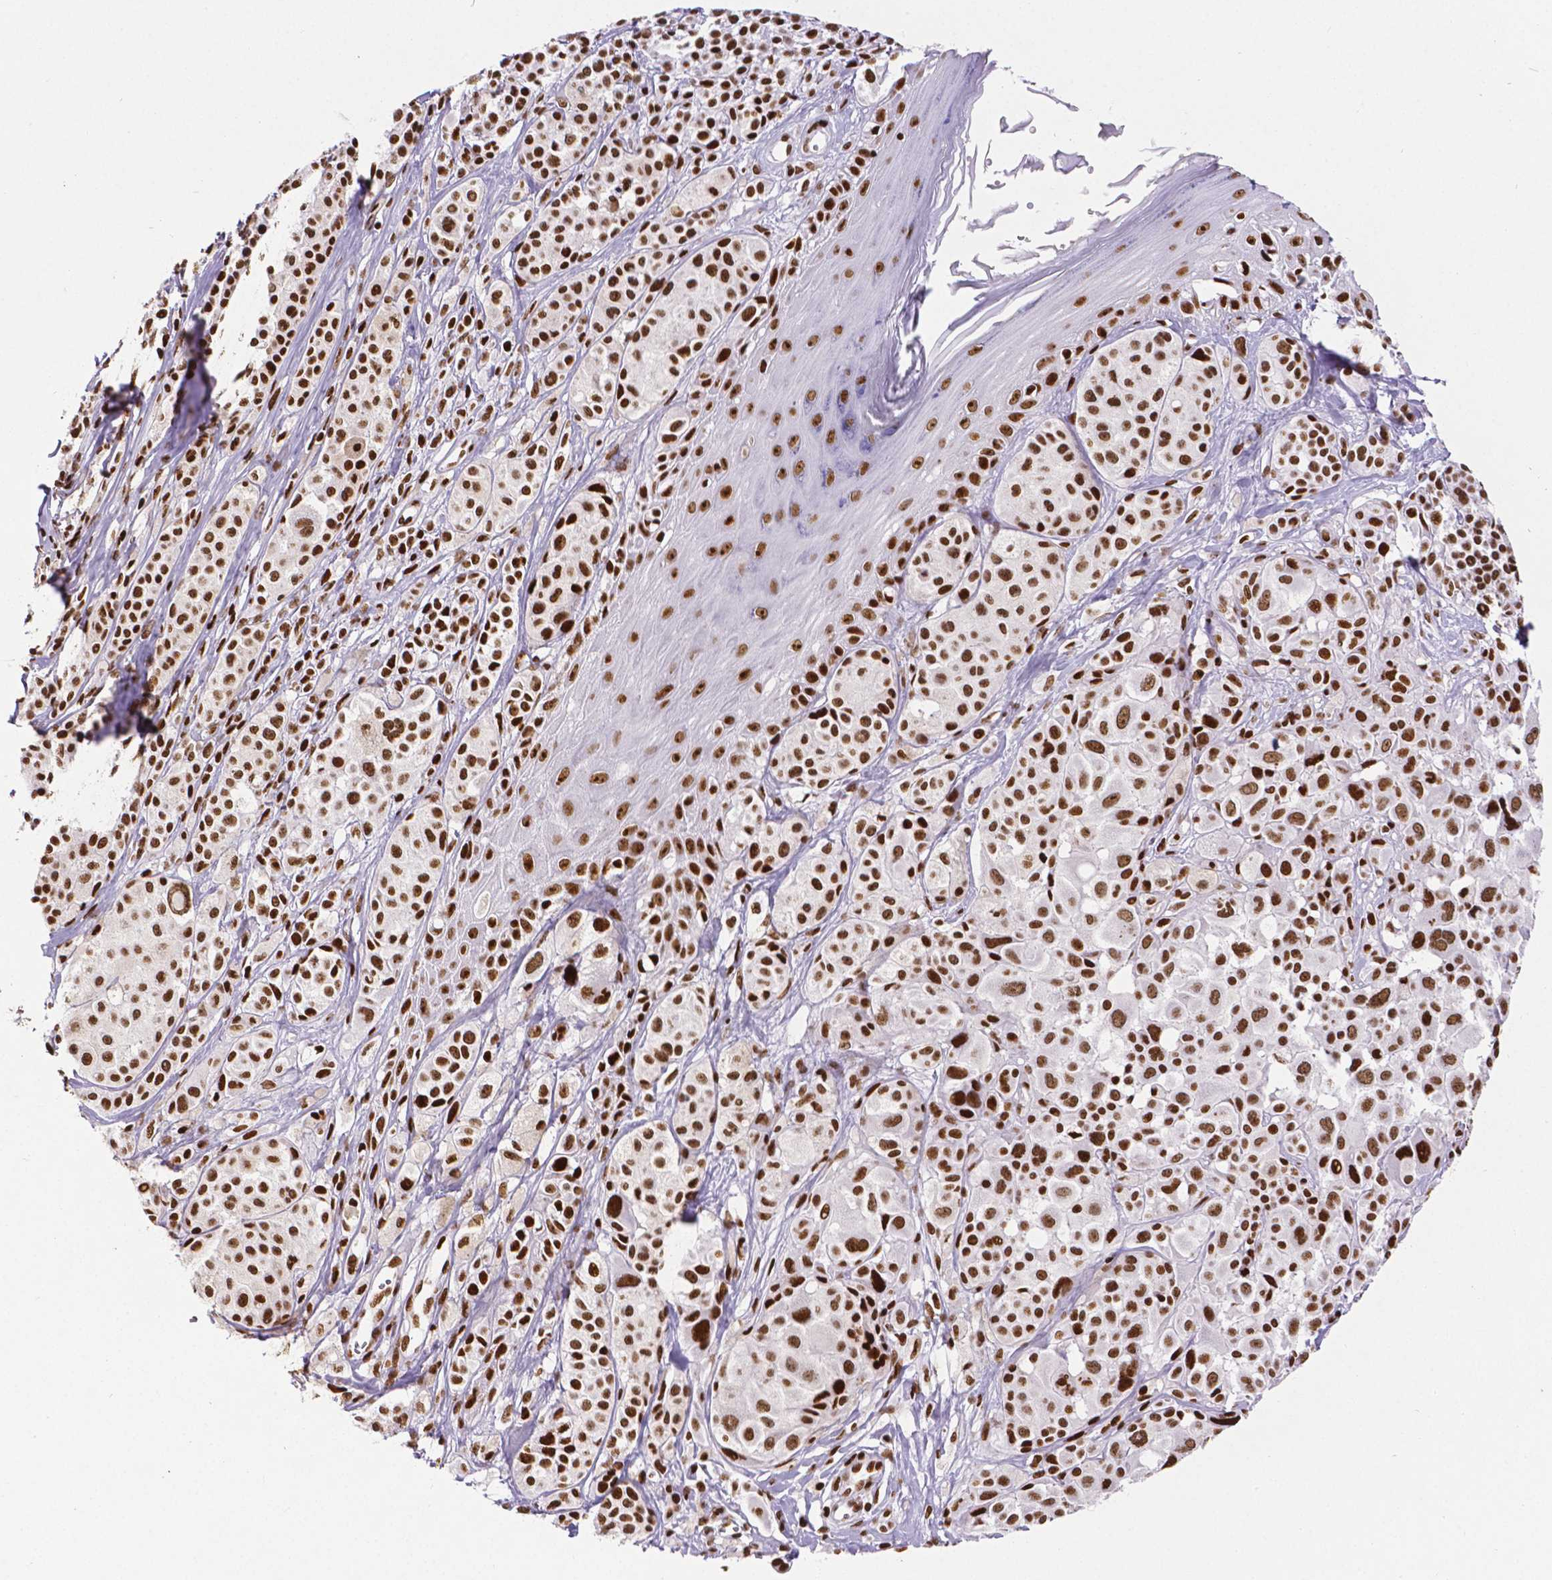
{"staining": {"intensity": "strong", "quantity": ">75%", "location": "nuclear"}, "tissue": "melanoma", "cell_type": "Tumor cells", "image_type": "cancer", "snomed": [{"axis": "morphology", "description": "Malignant melanoma, NOS"}, {"axis": "topography", "description": "Skin"}], "caption": "Immunohistochemistry staining of malignant melanoma, which shows high levels of strong nuclear positivity in about >75% of tumor cells indicating strong nuclear protein positivity. The staining was performed using DAB (brown) for protein detection and nuclei were counterstained in hematoxylin (blue).", "gene": "CTCF", "patient": {"sex": "male", "age": 77}}